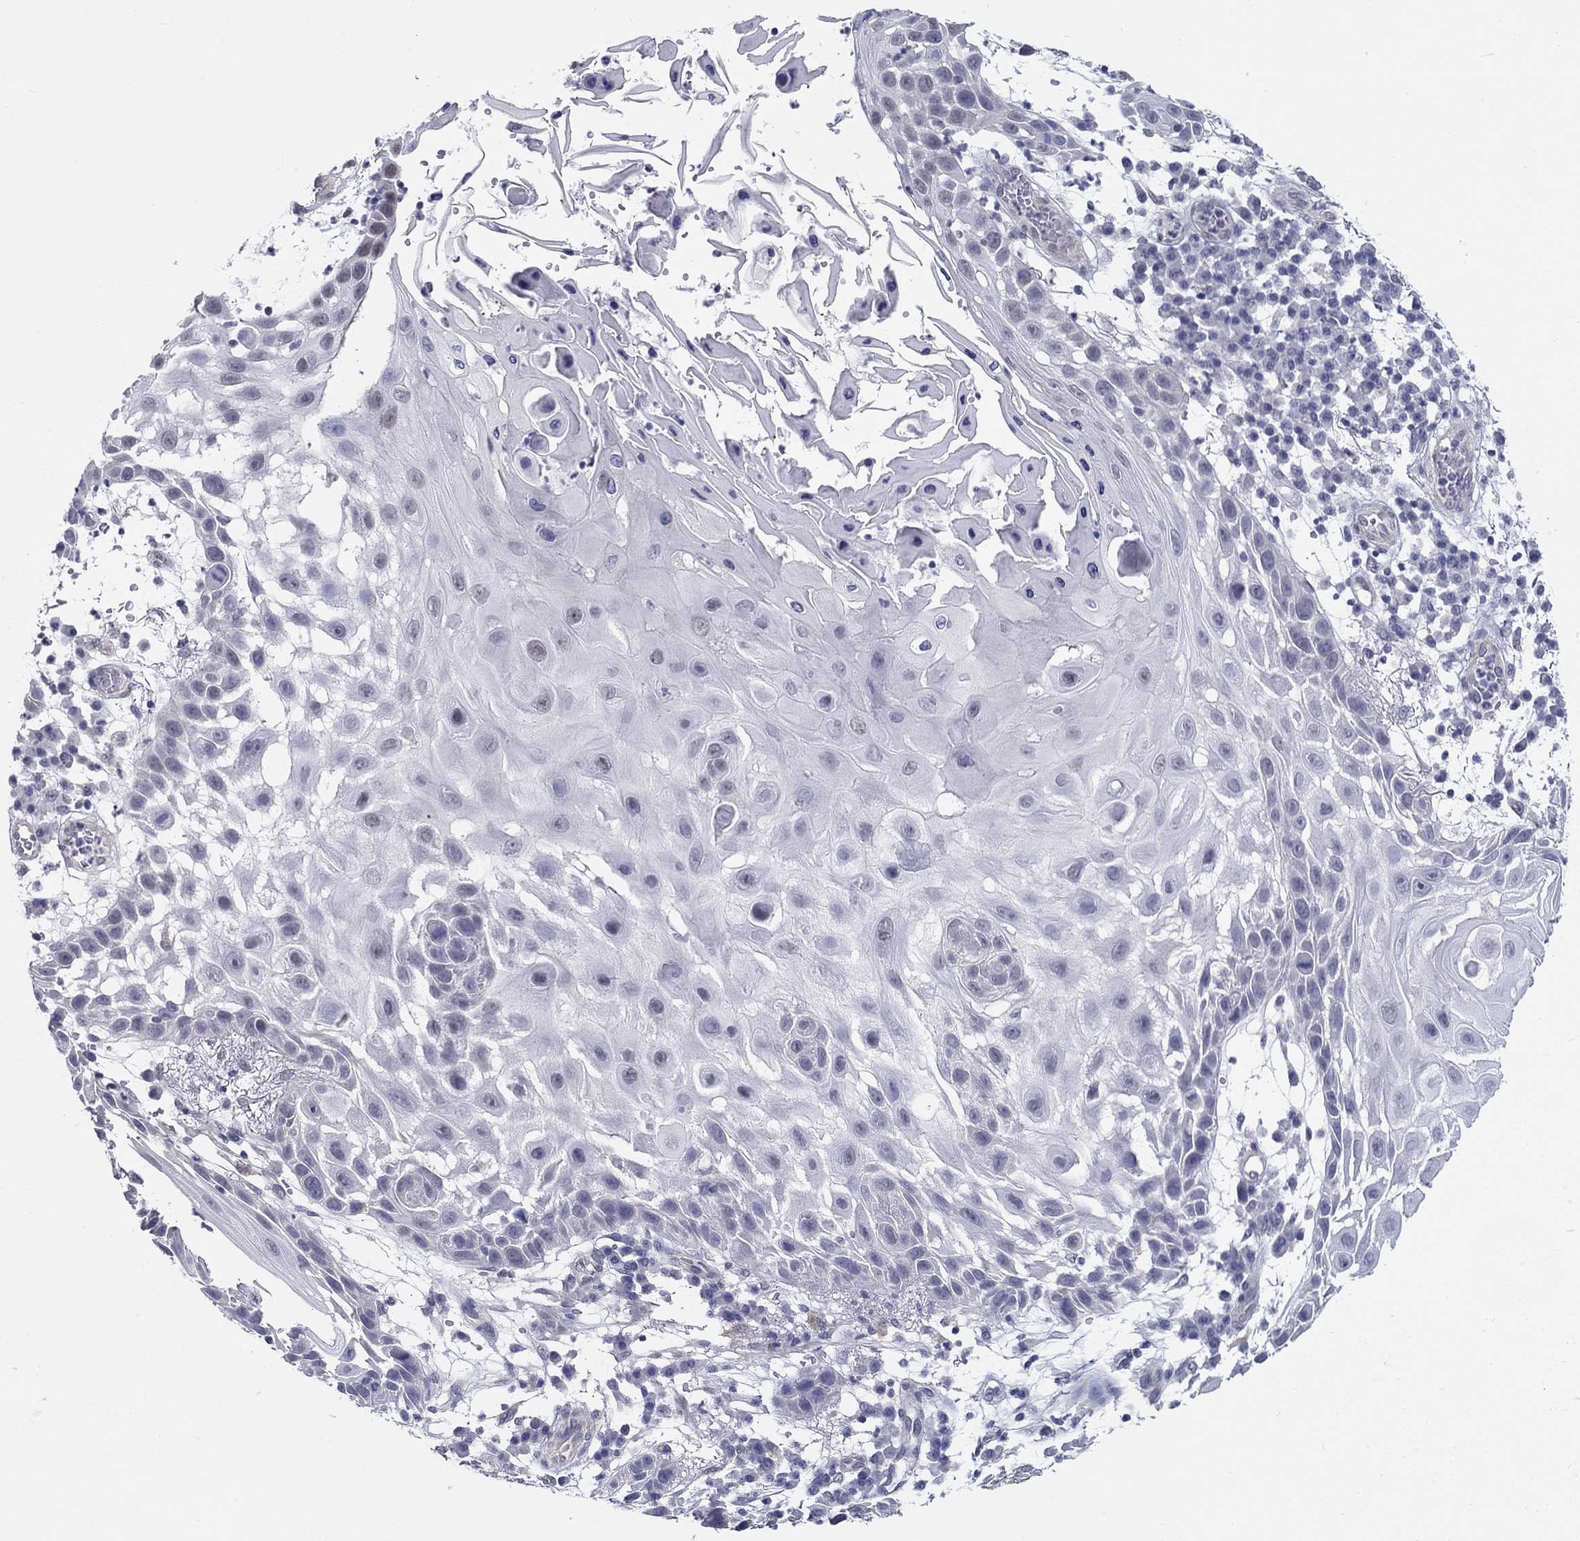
{"staining": {"intensity": "negative", "quantity": "none", "location": "none"}, "tissue": "skin cancer", "cell_type": "Tumor cells", "image_type": "cancer", "snomed": [{"axis": "morphology", "description": "Normal tissue, NOS"}, {"axis": "morphology", "description": "Squamous cell carcinoma, NOS"}, {"axis": "topography", "description": "Skin"}], "caption": "IHC of human squamous cell carcinoma (skin) shows no staining in tumor cells. (Immunohistochemistry (ihc), brightfield microscopy, high magnification).", "gene": "CRYGD", "patient": {"sex": "male", "age": 79}}